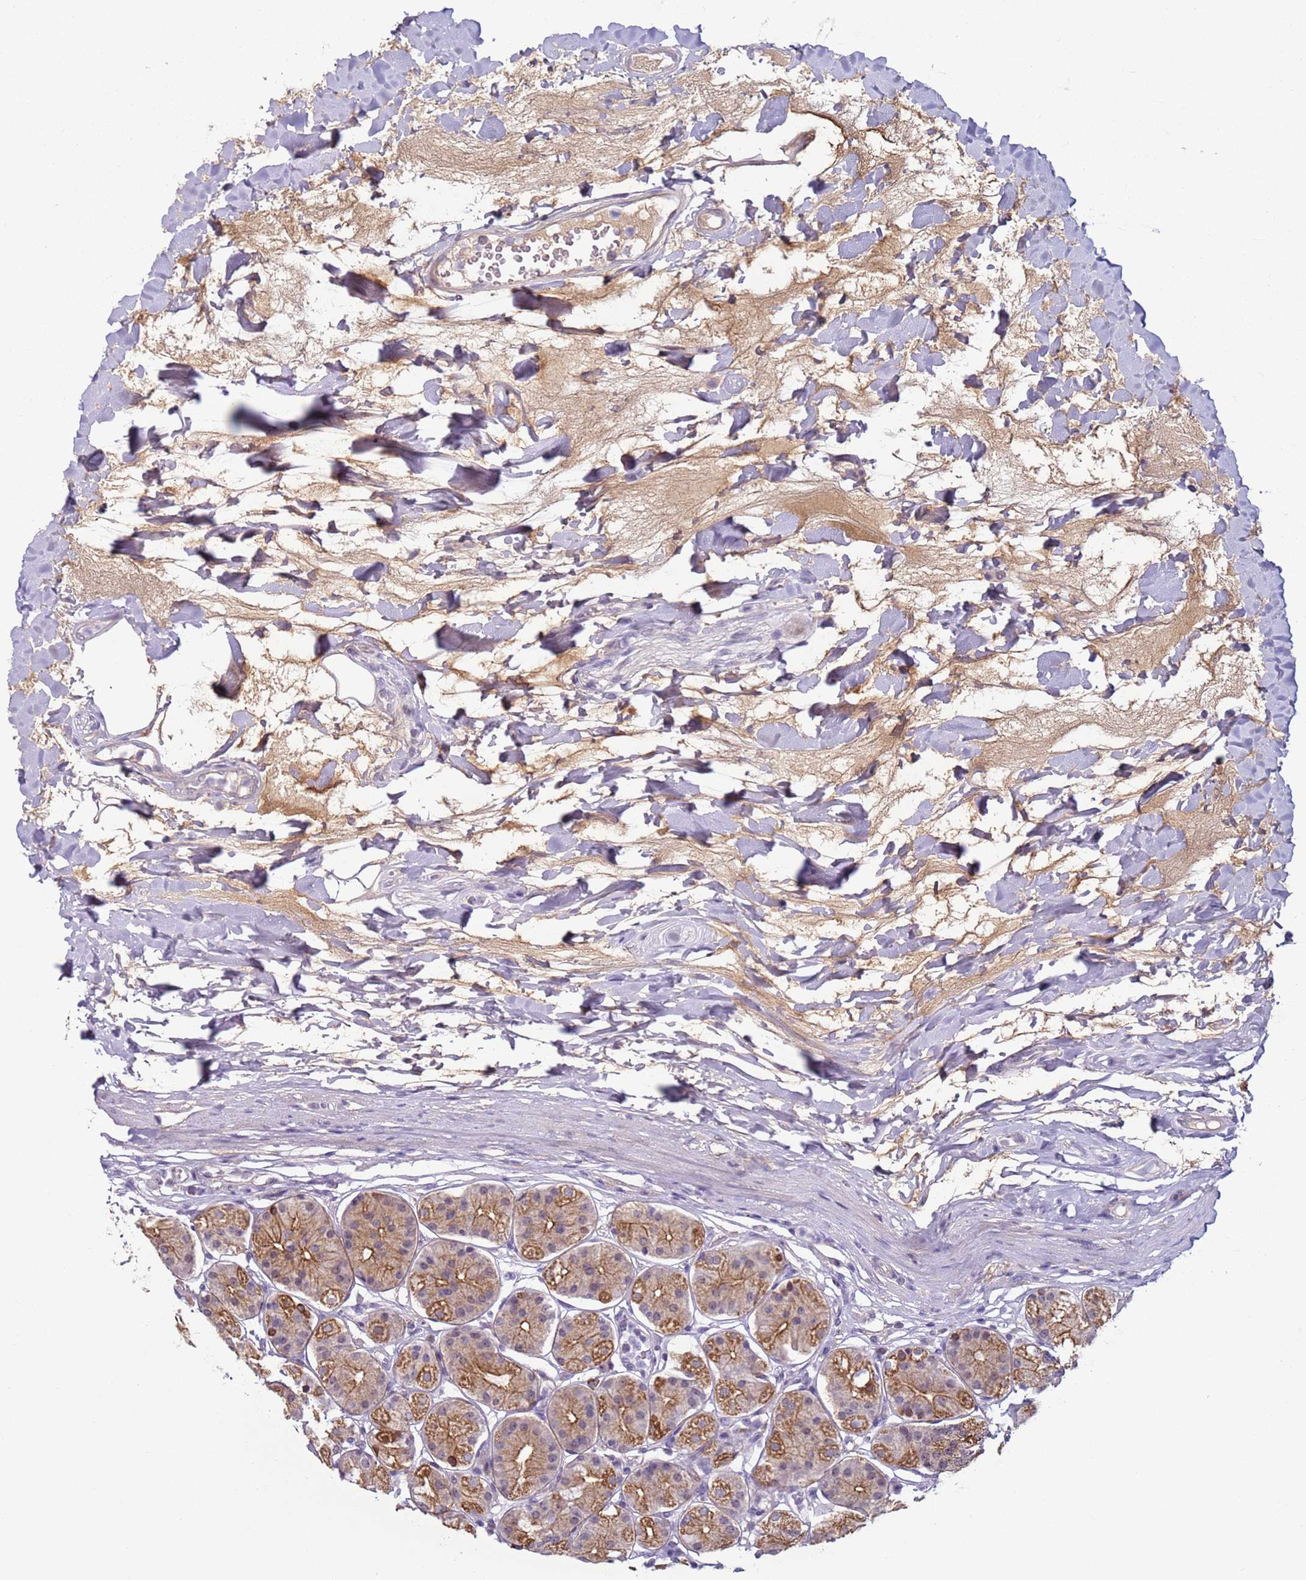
{"staining": {"intensity": "moderate", "quantity": ">75%", "location": "cytoplasmic/membranous"}, "tissue": "stomach", "cell_type": "Glandular cells", "image_type": "normal", "snomed": [{"axis": "morphology", "description": "Normal tissue, NOS"}, {"axis": "topography", "description": "Stomach"}, {"axis": "topography", "description": "Stomach, lower"}], "caption": "Protein expression analysis of normal stomach shows moderate cytoplasmic/membranous positivity in about >75% of glandular cells. (IHC, brightfield microscopy, high magnification).", "gene": "NPAP1", "patient": {"sex": "female", "age": 56}}